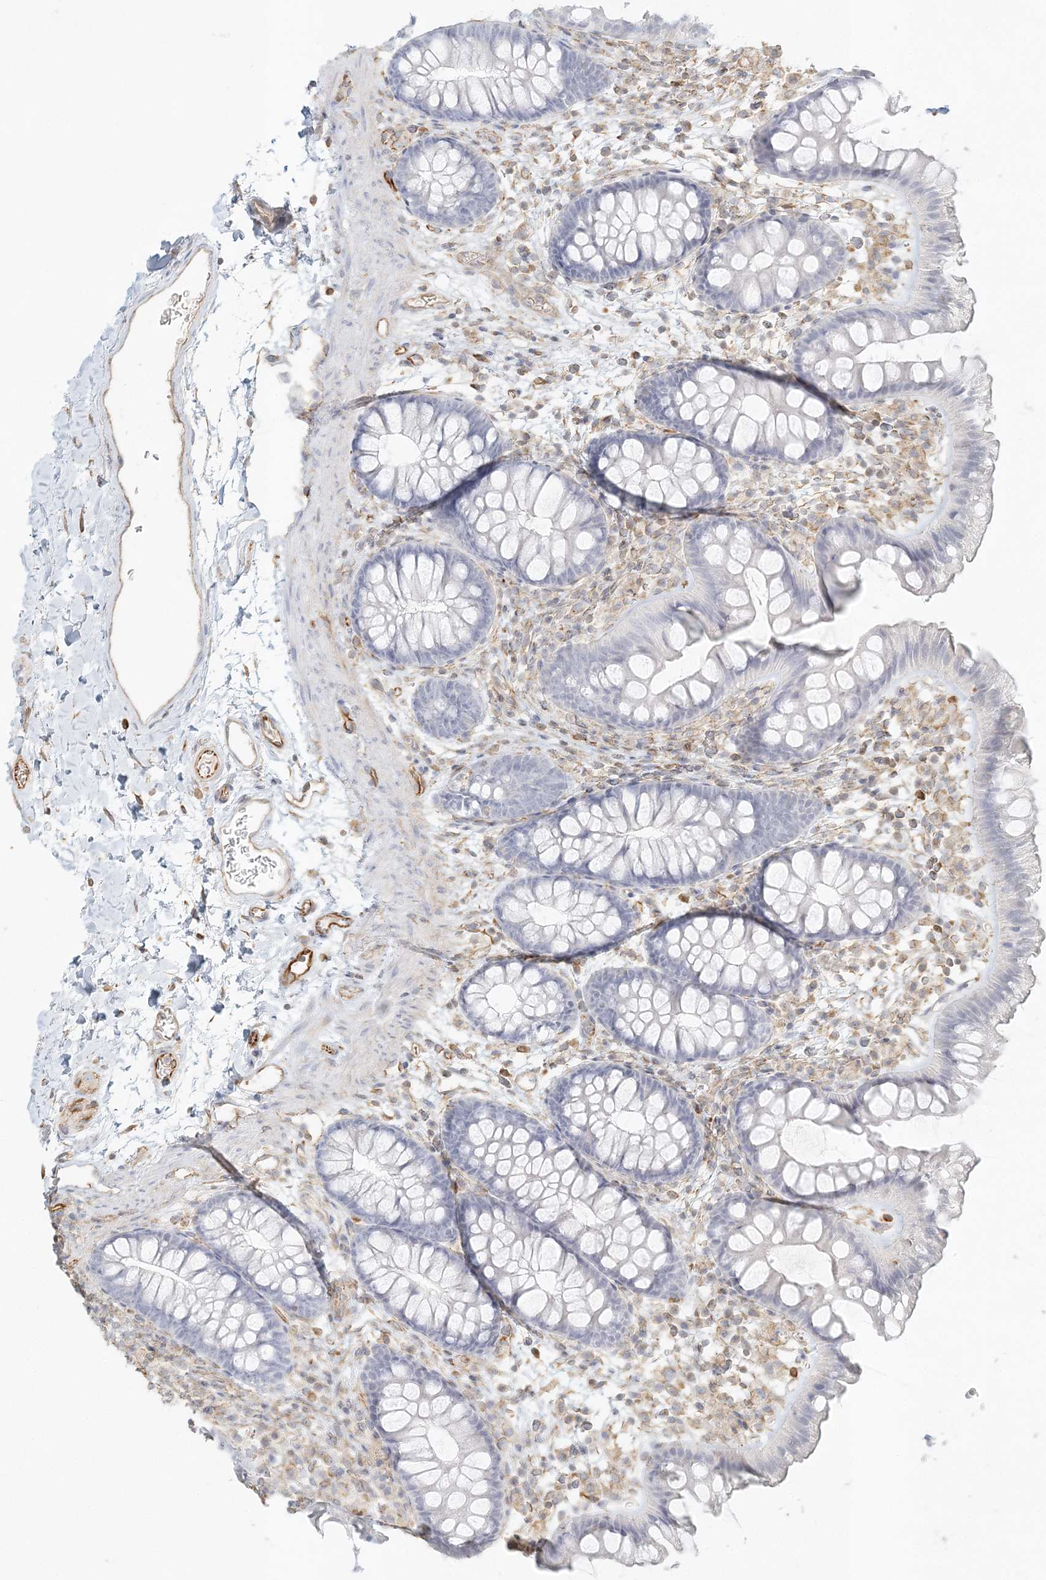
{"staining": {"intensity": "weak", "quantity": ">75%", "location": "cytoplasmic/membranous"}, "tissue": "colon", "cell_type": "Endothelial cells", "image_type": "normal", "snomed": [{"axis": "morphology", "description": "Normal tissue, NOS"}, {"axis": "topography", "description": "Colon"}], "caption": "This image displays unremarkable colon stained with IHC to label a protein in brown. The cytoplasmic/membranous of endothelial cells show weak positivity for the protein. Nuclei are counter-stained blue.", "gene": "DMRTB1", "patient": {"sex": "female", "age": 62}}